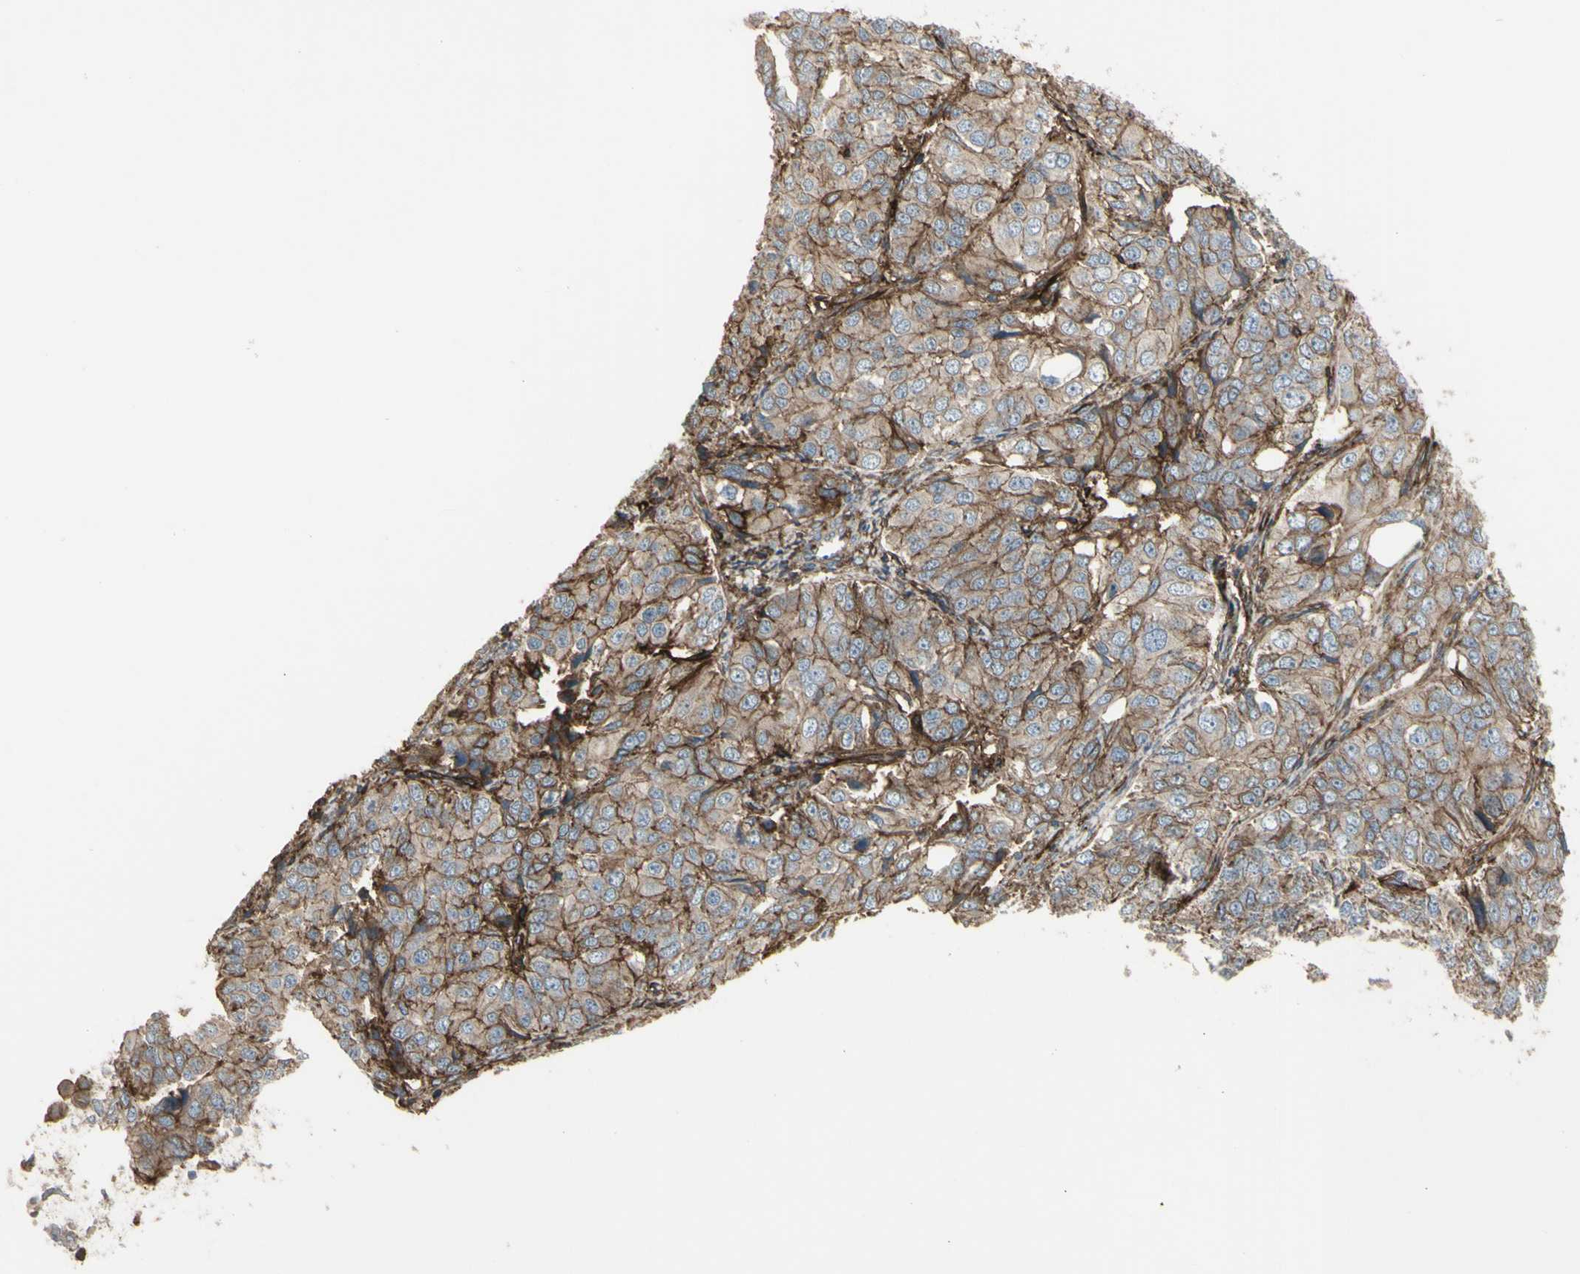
{"staining": {"intensity": "moderate", "quantity": ">75%", "location": "cytoplasmic/membranous"}, "tissue": "ovarian cancer", "cell_type": "Tumor cells", "image_type": "cancer", "snomed": [{"axis": "morphology", "description": "Carcinoma, endometroid"}, {"axis": "topography", "description": "Ovary"}], "caption": "Ovarian endometroid carcinoma stained for a protein (brown) reveals moderate cytoplasmic/membranous positive positivity in about >75% of tumor cells.", "gene": "CD276", "patient": {"sex": "female", "age": 51}}